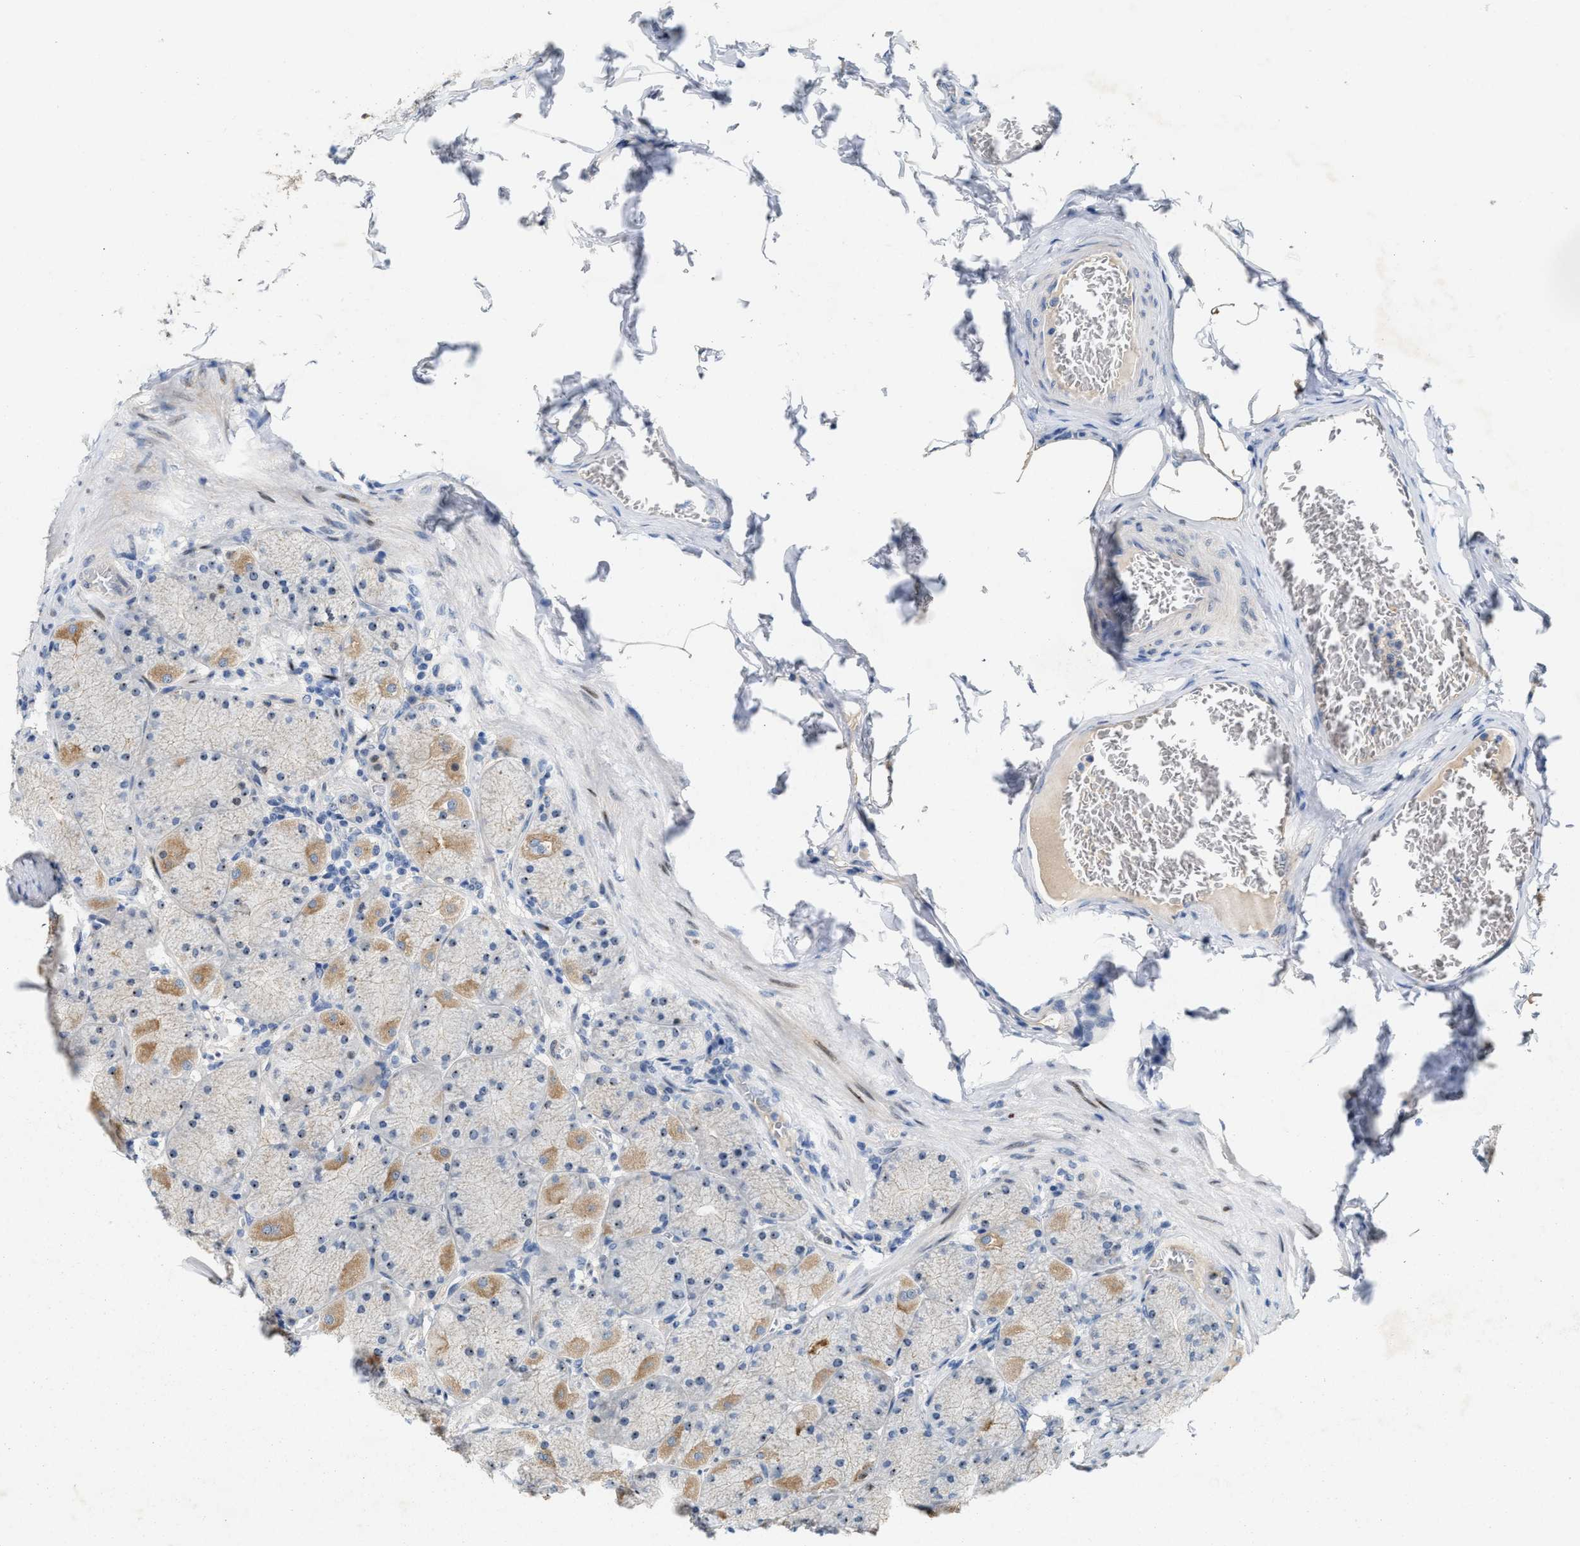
{"staining": {"intensity": "moderate", "quantity": "25%-75%", "location": "cytoplasmic/membranous,nuclear"}, "tissue": "stomach", "cell_type": "Glandular cells", "image_type": "normal", "snomed": [{"axis": "morphology", "description": "Normal tissue, NOS"}, {"axis": "topography", "description": "Stomach, upper"}], "caption": "High-magnification brightfield microscopy of benign stomach stained with DAB (brown) and counterstained with hematoxylin (blue). glandular cells exhibit moderate cytoplasmic/membranous,nuclear positivity is present in about25%-75% of cells.", "gene": "ZNF783", "patient": {"sex": "female", "age": 56}}